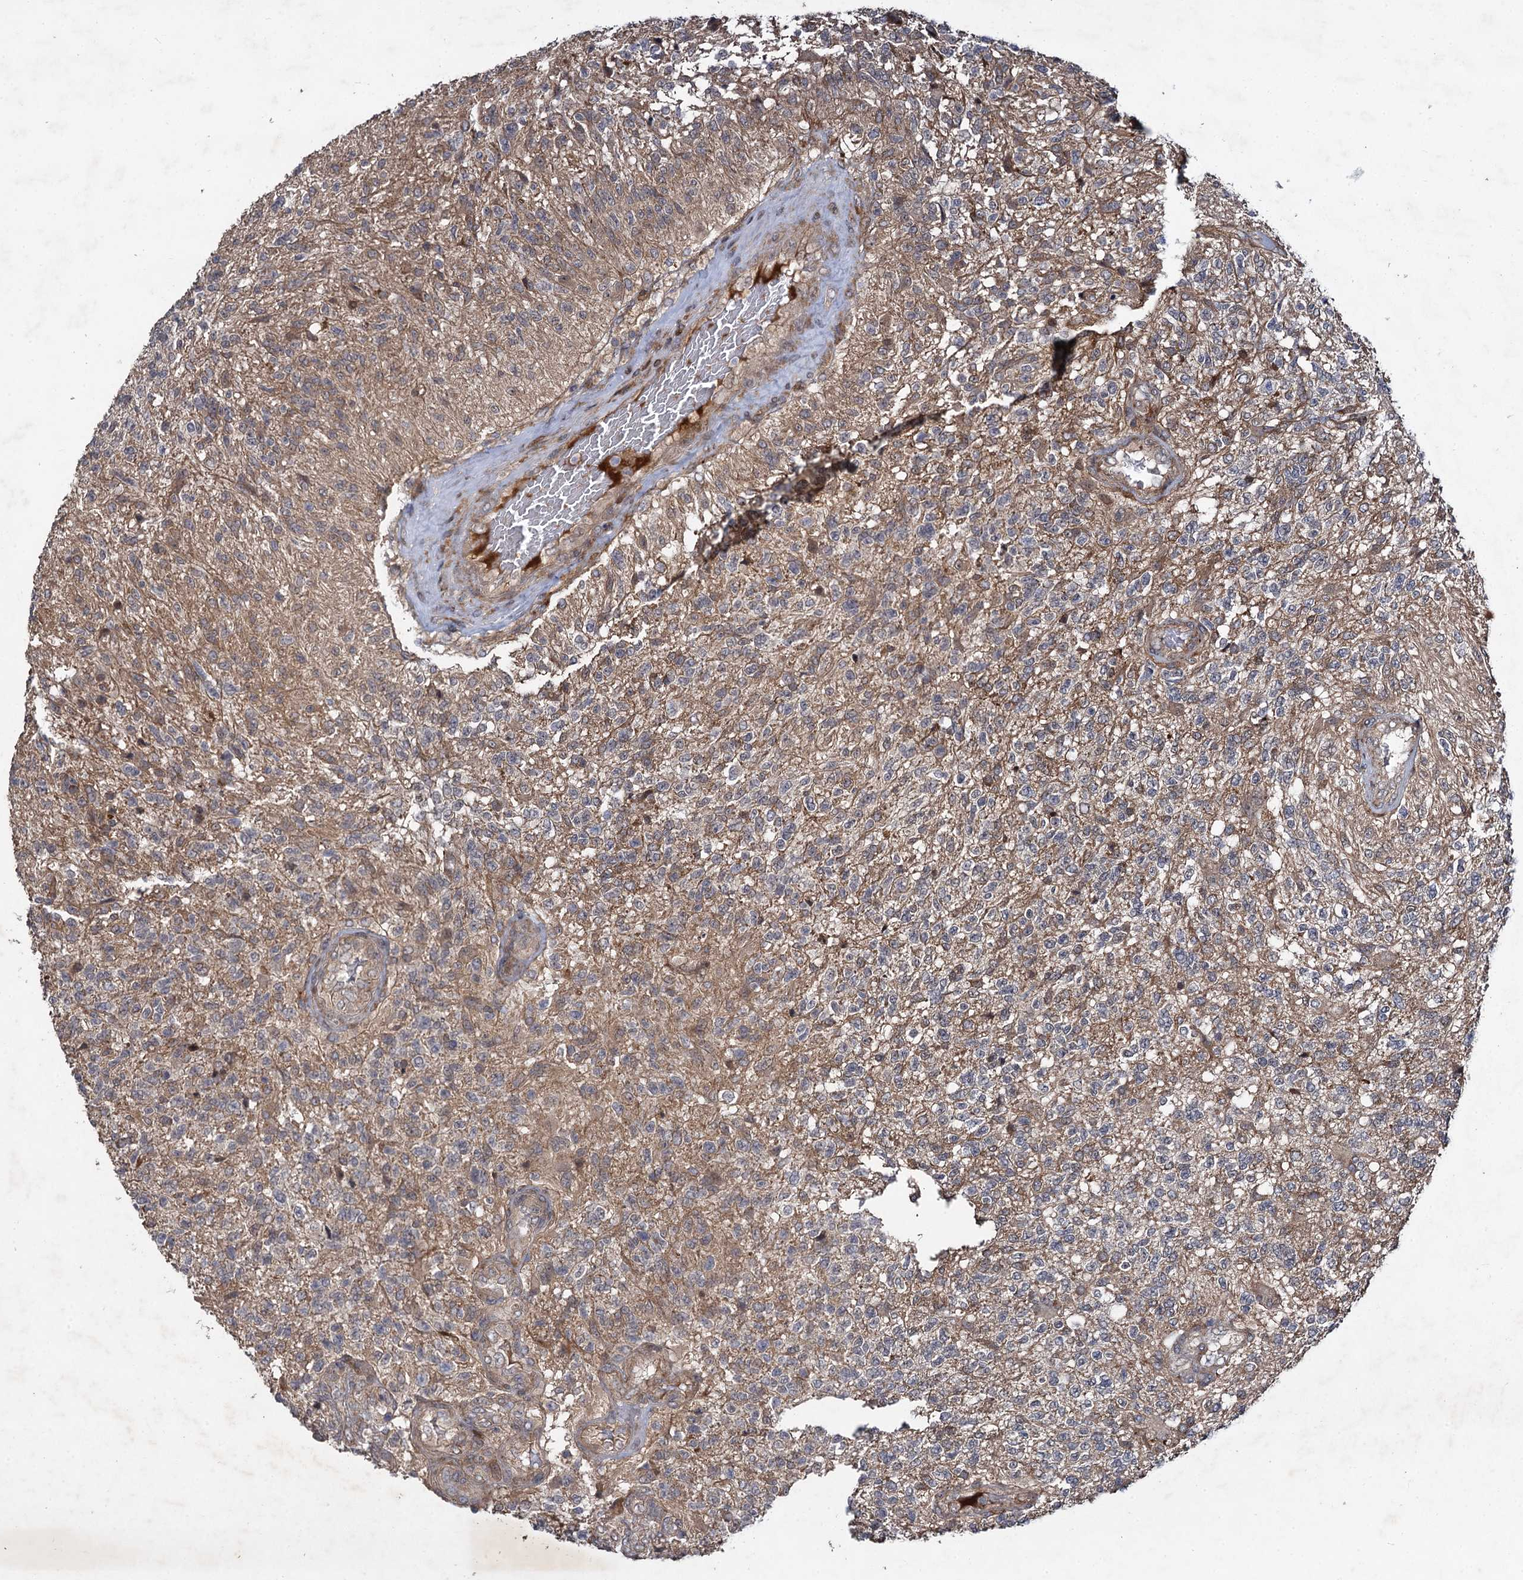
{"staining": {"intensity": "negative", "quantity": "none", "location": "none"}, "tissue": "glioma", "cell_type": "Tumor cells", "image_type": "cancer", "snomed": [{"axis": "morphology", "description": "Glioma, malignant, High grade"}, {"axis": "topography", "description": "Brain"}], "caption": "This is an IHC image of glioma. There is no expression in tumor cells.", "gene": "NUDT22", "patient": {"sex": "male", "age": 56}}